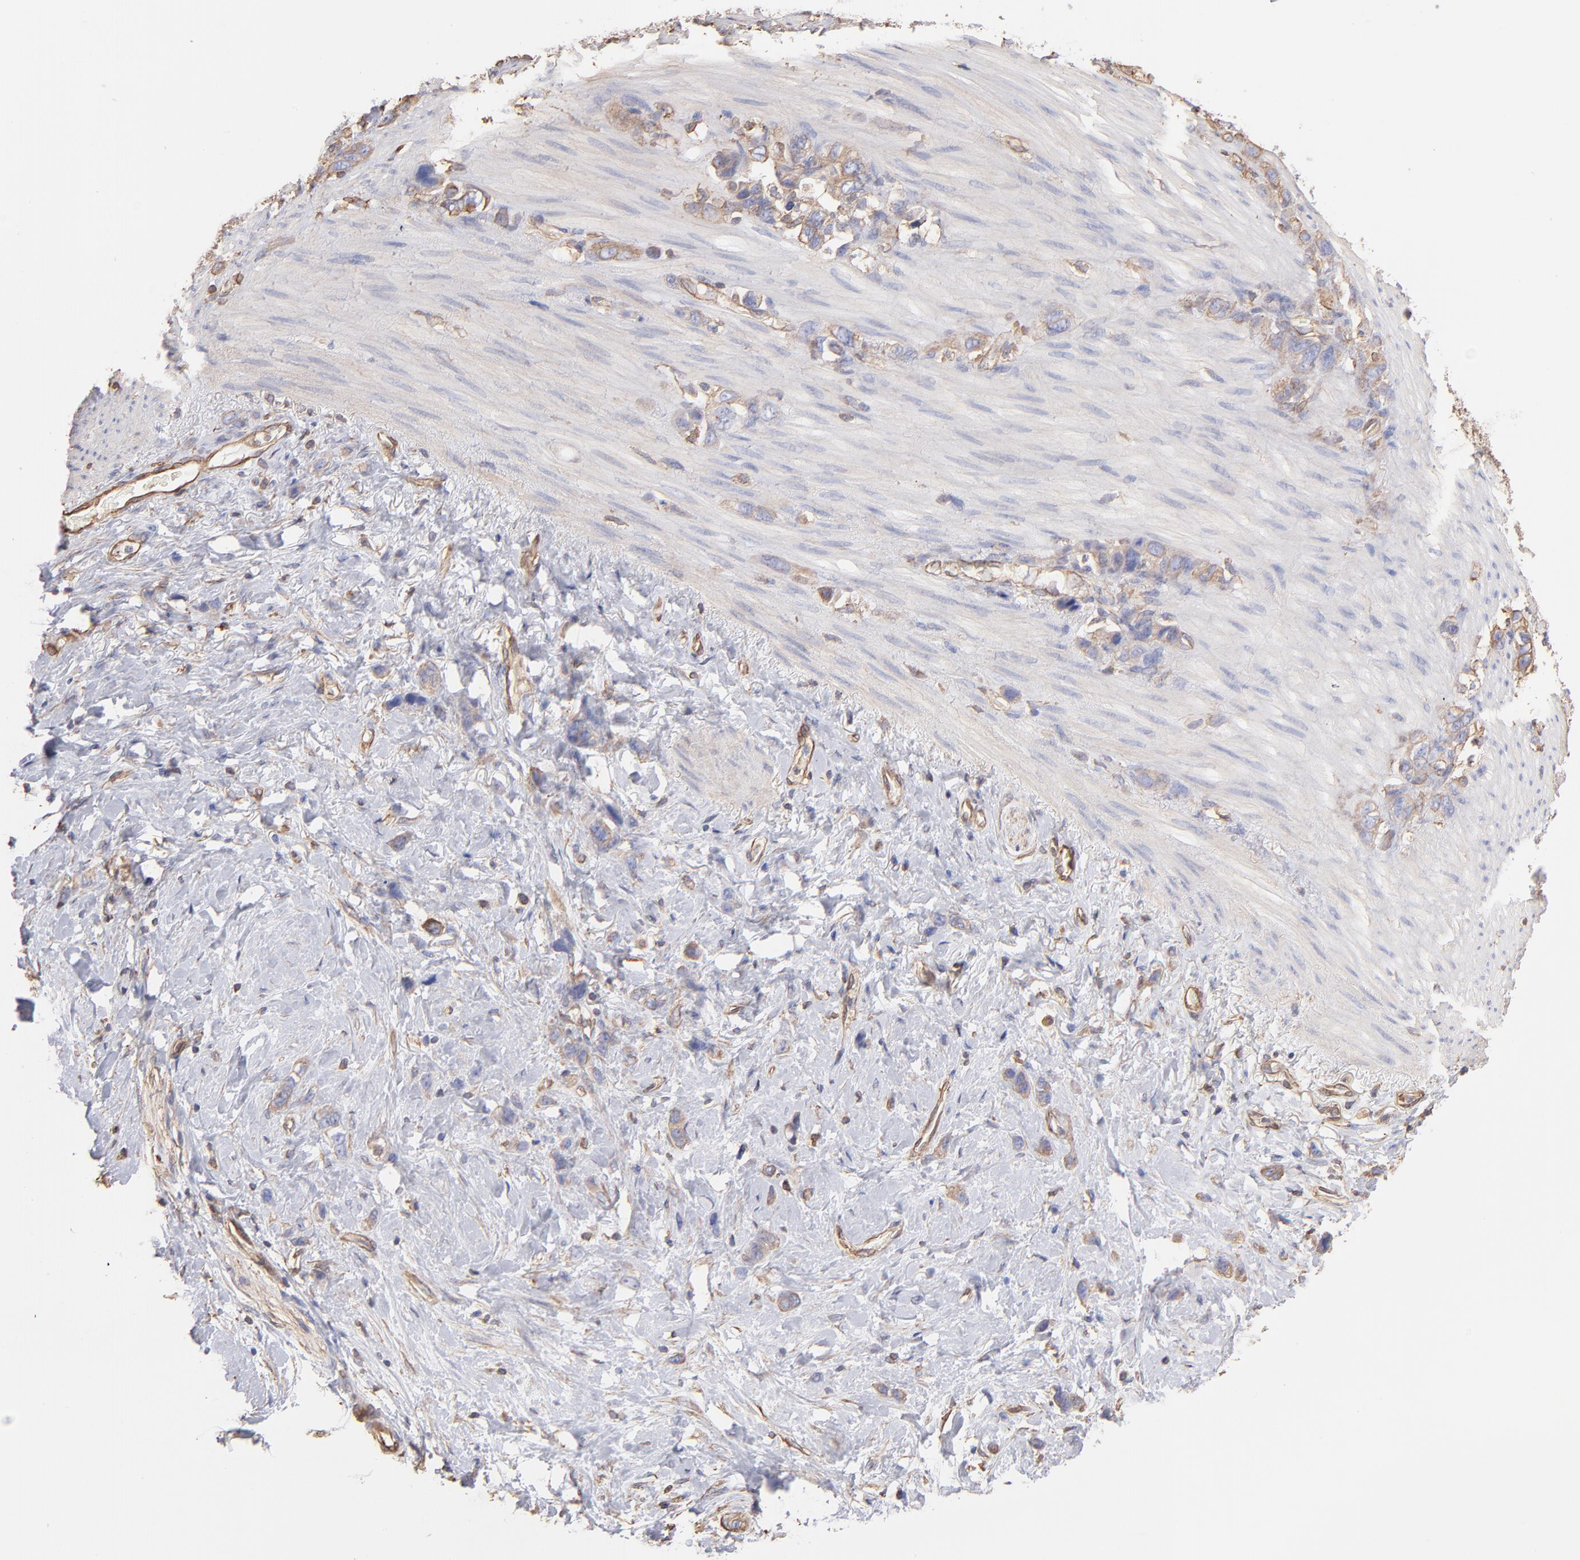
{"staining": {"intensity": "moderate", "quantity": ">75%", "location": "cytoplasmic/membranous"}, "tissue": "stomach cancer", "cell_type": "Tumor cells", "image_type": "cancer", "snomed": [{"axis": "morphology", "description": "Normal tissue, NOS"}, {"axis": "morphology", "description": "Adenocarcinoma, NOS"}, {"axis": "morphology", "description": "Adenocarcinoma, High grade"}, {"axis": "topography", "description": "Stomach, upper"}, {"axis": "topography", "description": "Stomach"}], "caption": "Adenocarcinoma (stomach) tissue reveals moderate cytoplasmic/membranous staining in about >75% of tumor cells, visualized by immunohistochemistry.", "gene": "PLEC", "patient": {"sex": "female", "age": 65}}